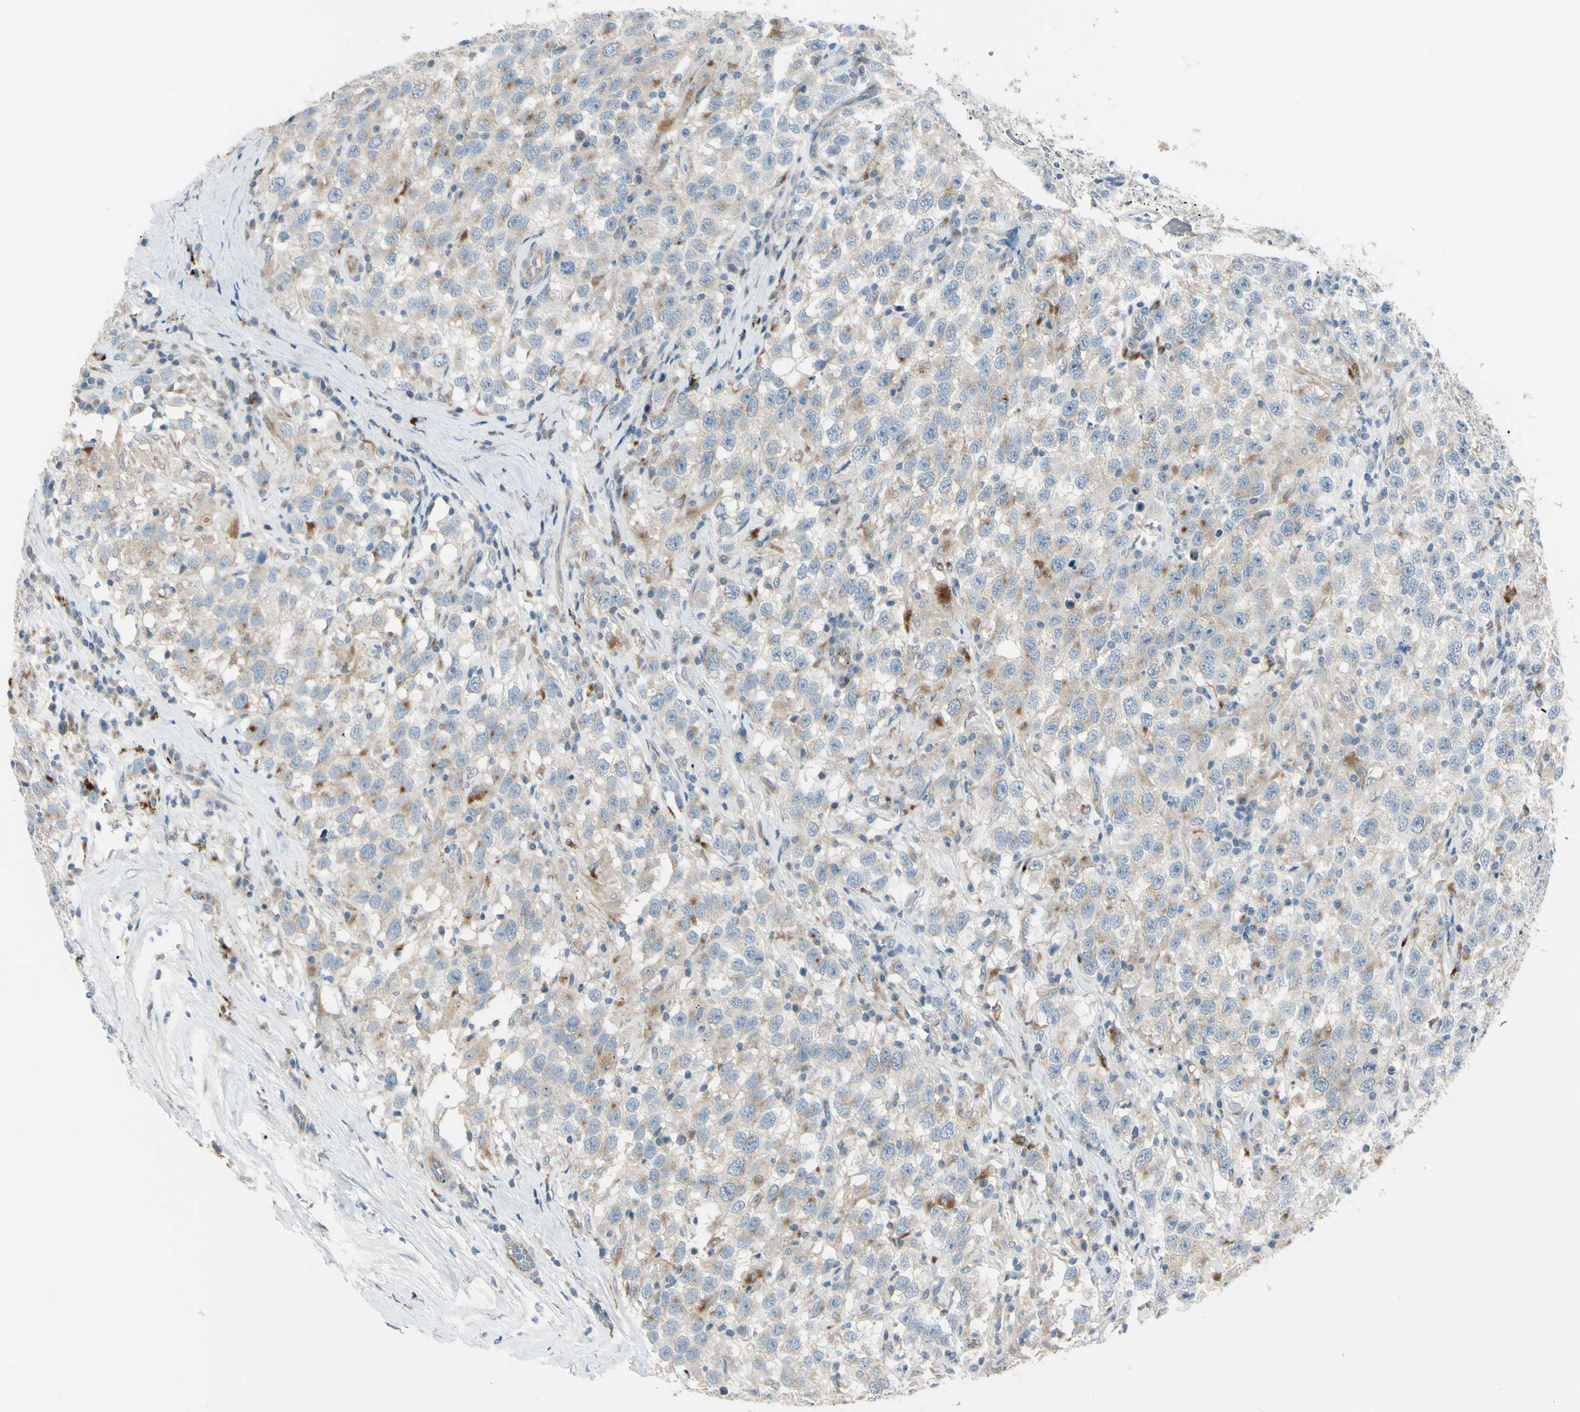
{"staining": {"intensity": "weak", "quantity": "25%-75%", "location": "cytoplasmic/membranous"}, "tissue": "testis cancer", "cell_type": "Tumor cells", "image_type": "cancer", "snomed": [{"axis": "morphology", "description": "Seminoma, NOS"}, {"axis": "topography", "description": "Testis"}], "caption": "IHC (DAB (3,3'-diaminobenzidine)) staining of human seminoma (testis) reveals weak cytoplasmic/membranous protein staining in about 25%-75% of tumor cells.", "gene": "LMTK2", "patient": {"sex": "male", "age": 41}}